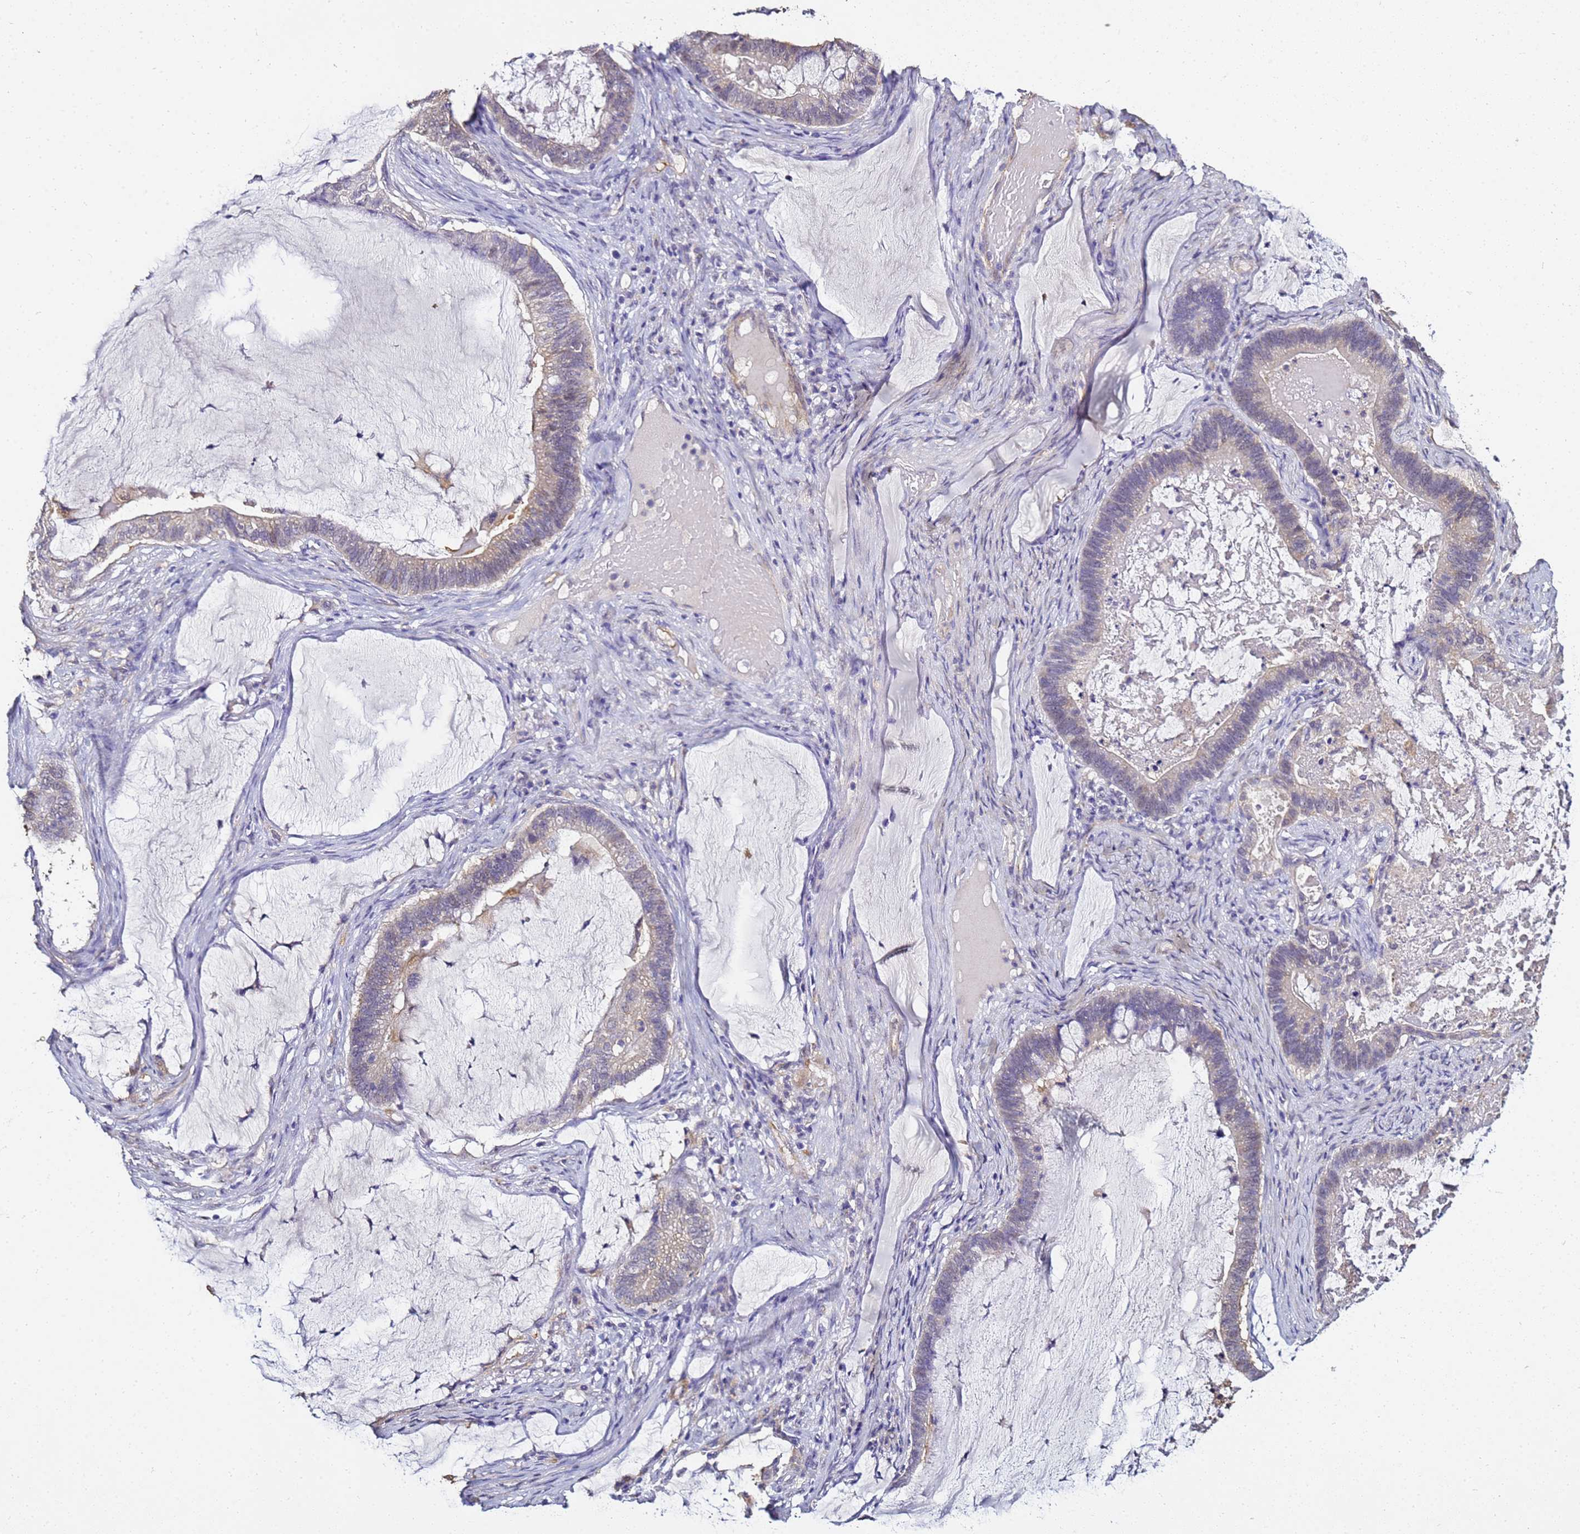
{"staining": {"intensity": "moderate", "quantity": "<25%", "location": "cytoplasmic/membranous"}, "tissue": "ovarian cancer", "cell_type": "Tumor cells", "image_type": "cancer", "snomed": [{"axis": "morphology", "description": "Cystadenocarcinoma, mucinous, NOS"}, {"axis": "topography", "description": "Ovary"}], "caption": "The histopathology image reveals staining of ovarian cancer (mucinous cystadenocarcinoma), revealing moderate cytoplasmic/membranous protein staining (brown color) within tumor cells.", "gene": "ENOPH1", "patient": {"sex": "female", "age": 61}}